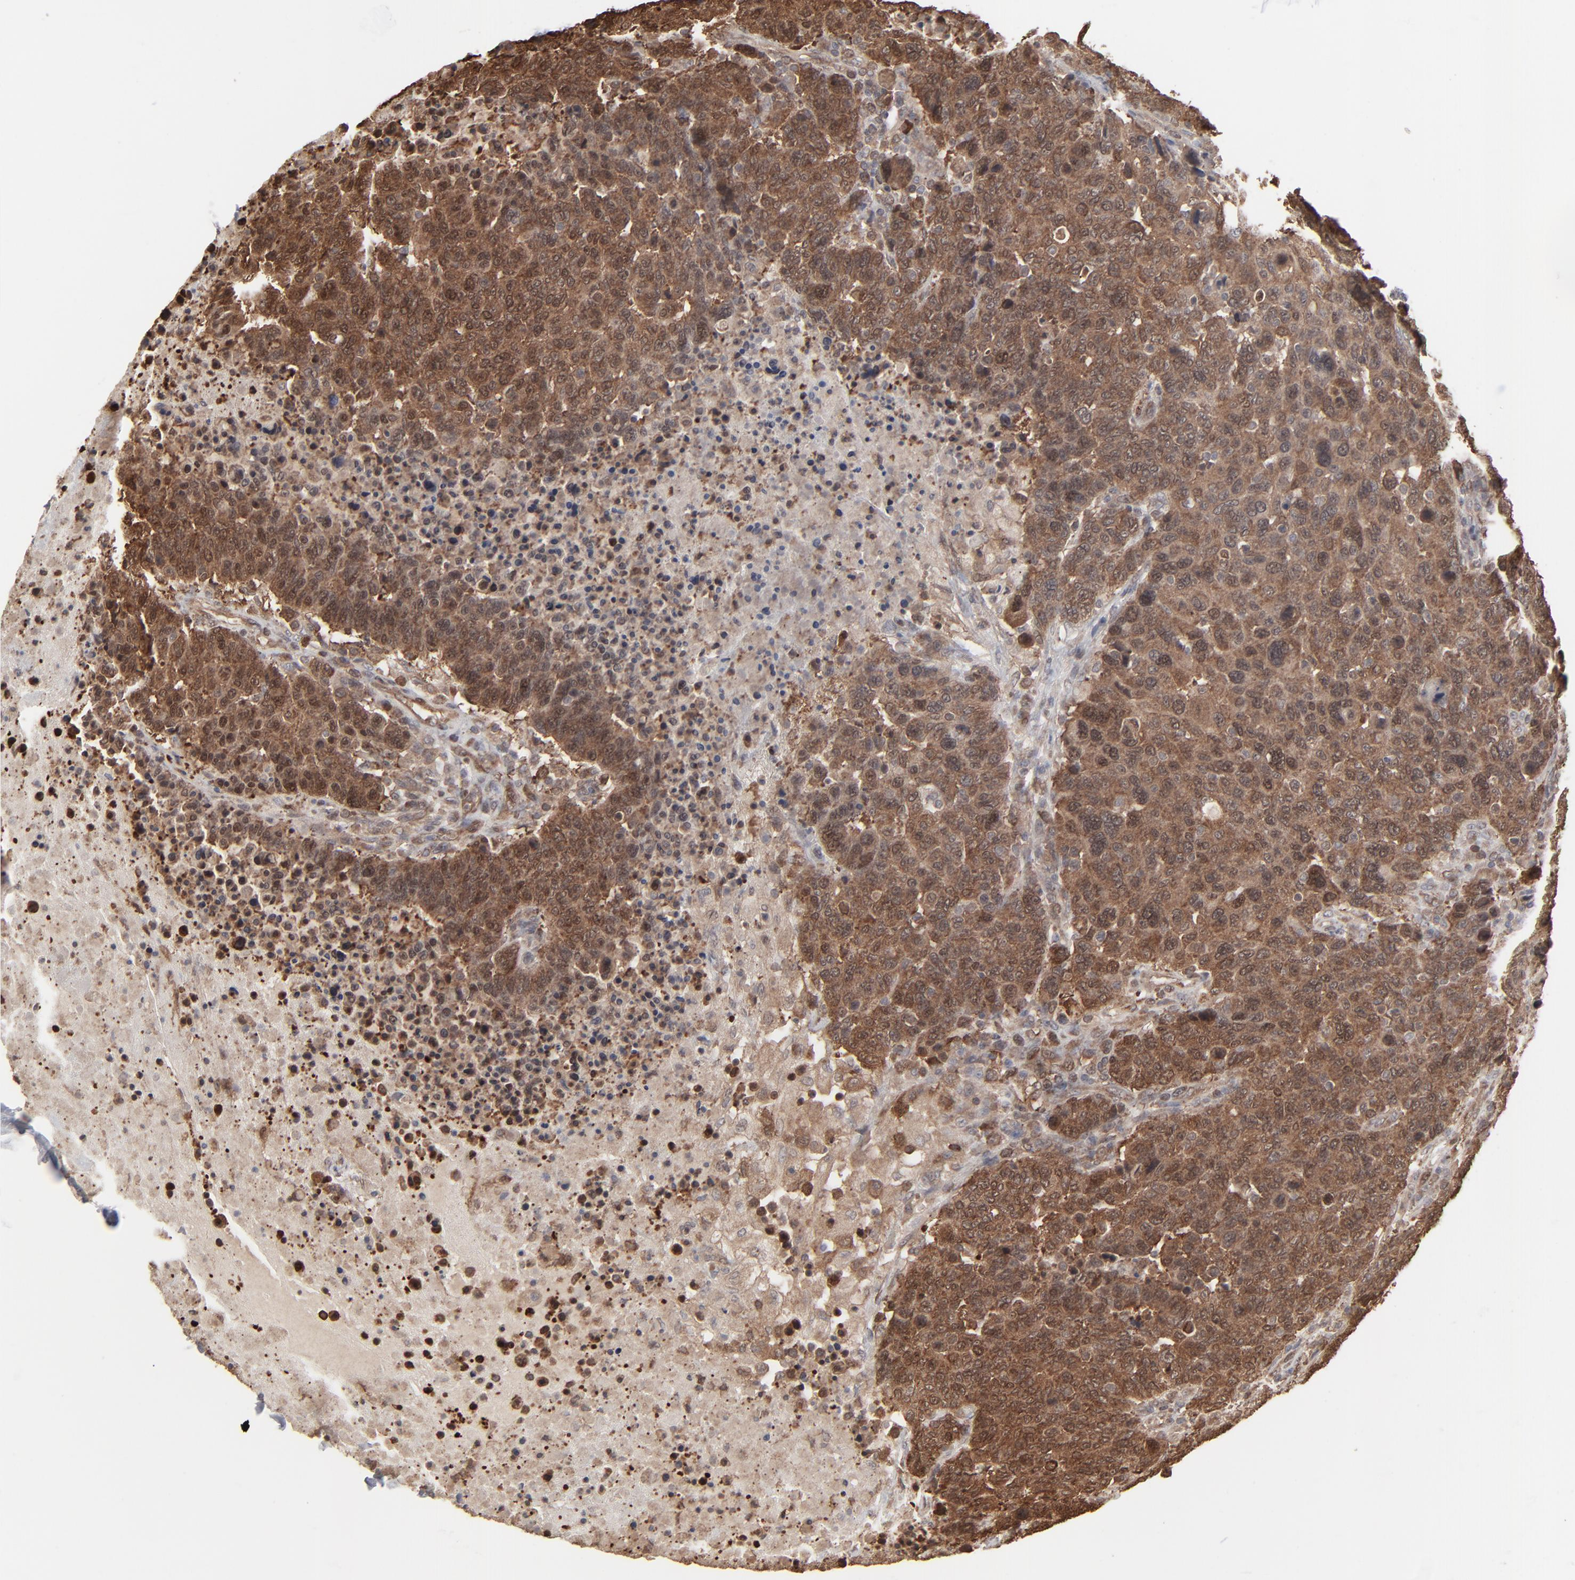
{"staining": {"intensity": "strong", "quantity": ">75%", "location": "cytoplasmic/membranous,nuclear"}, "tissue": "breast cancer", "cell_type": "Tumor cells", "image_type": "cancer", "snomed": [{"axis": "morphology", "description": "Duct carcinoma"}, {"axis": "topography", "description": "Breast"}], "caption": "Immunohistochemical staining of human breast infiltrating ductal carcinoma reveals high levels of strong cytoplasmic/membranous and nuclear protein positivity in approximately >75% of tumor cells. Ihc stains the protein in brown and the nuclei are stained blue.", "gene": "NME1-NME2", "patient": {"sex": "female", "age": 37}}